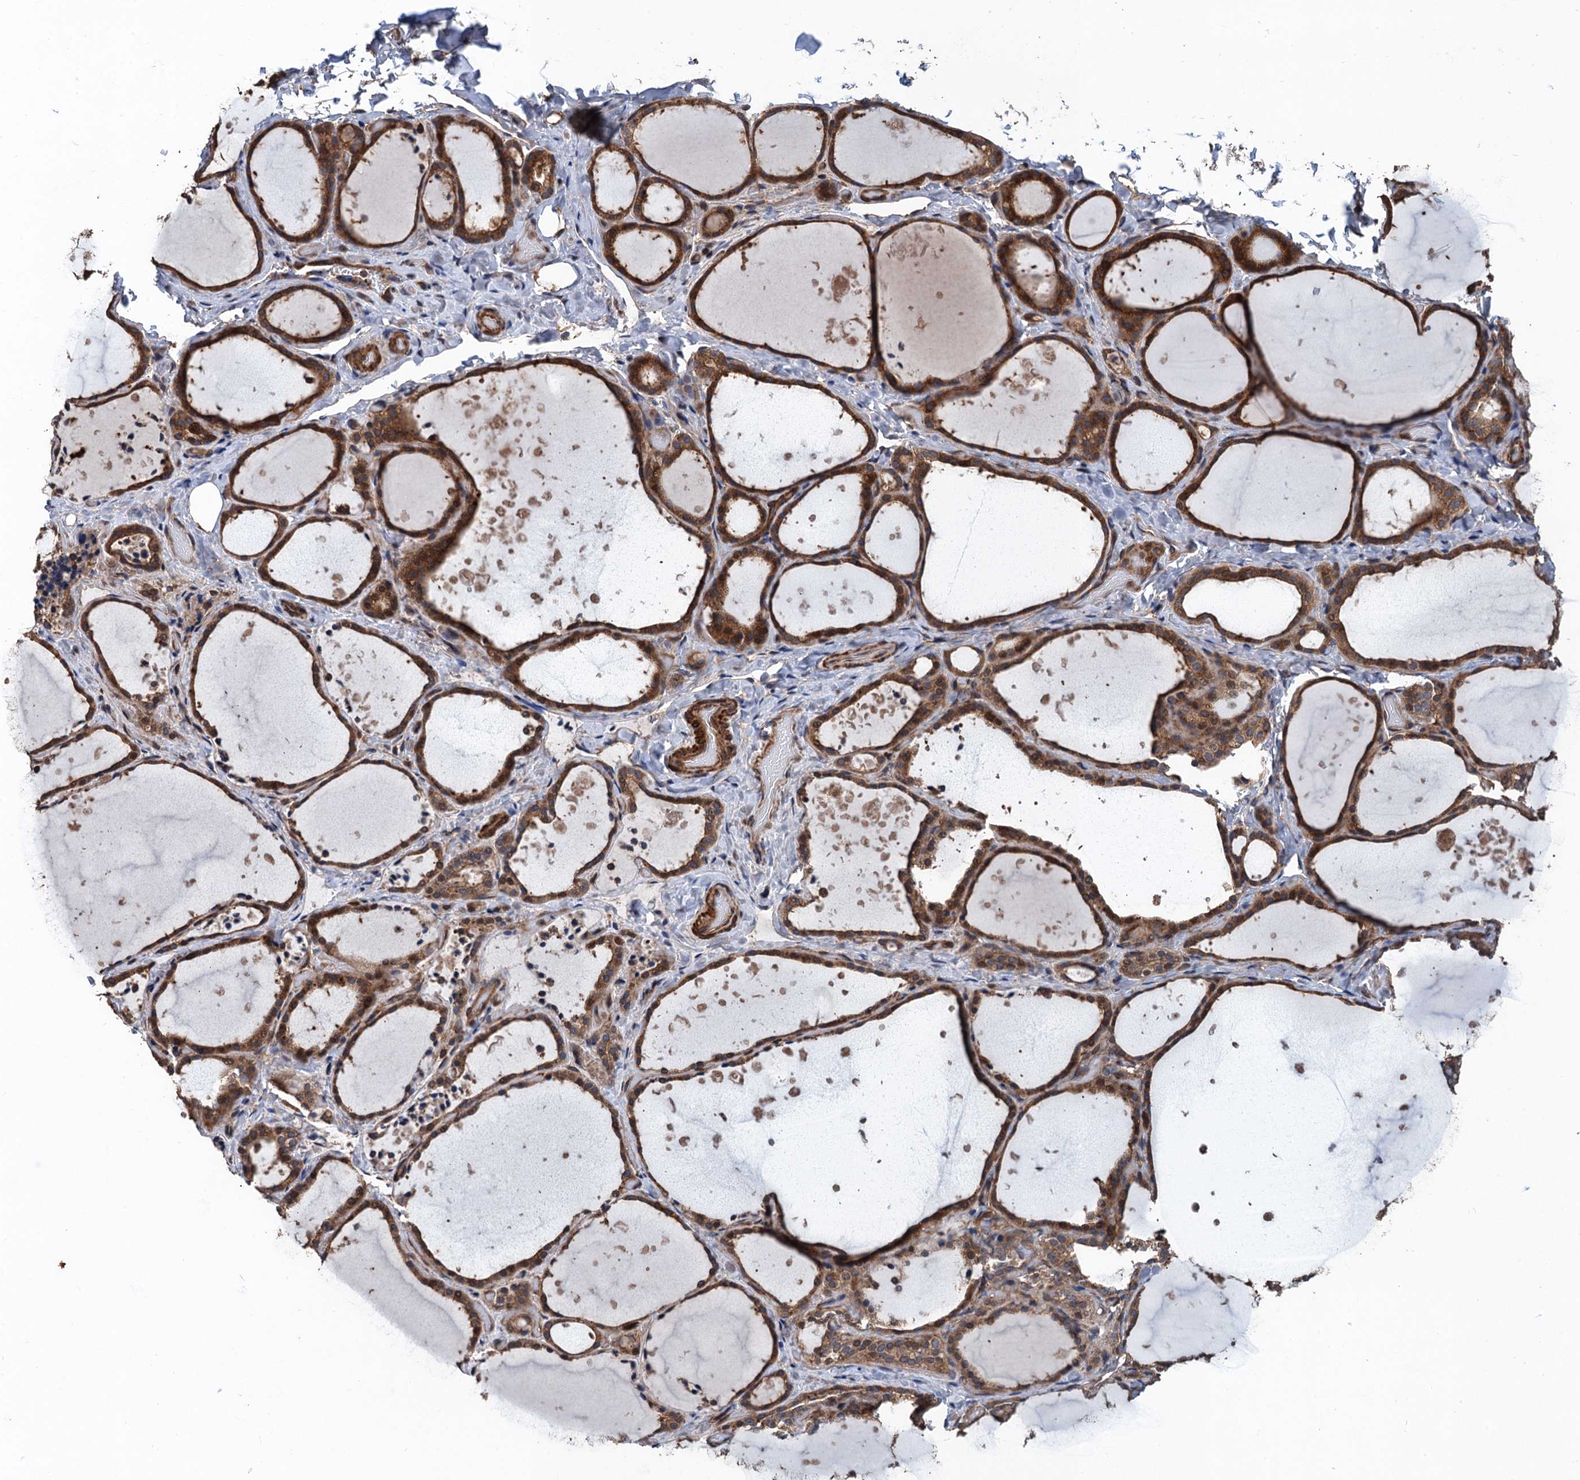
{"staining": {"intensity": "moderate", "quantity": ">75%", "location": "cytoplasmic/membranous"}, "tissue": "thyroid gland", "cell_type": "Glandular cells", "image_type": "normal", "snomed": [{"axis": "morphology", "description": "Normal tissue, NOS"}, {"axis": "topography", "description": "Thyroid gland"}], "caption": "High-magnification brightfield microscopy of unremarkable thyroid gland stained with DAB (brown) and counterstained with hematoxylin (blue). glandular cells exhibit moderate cytoplasmic/membranous expression is seen in approximately>75% of cells.", "gene": "PPP4R1", "patient": {"sex": "female", "age": 44}}